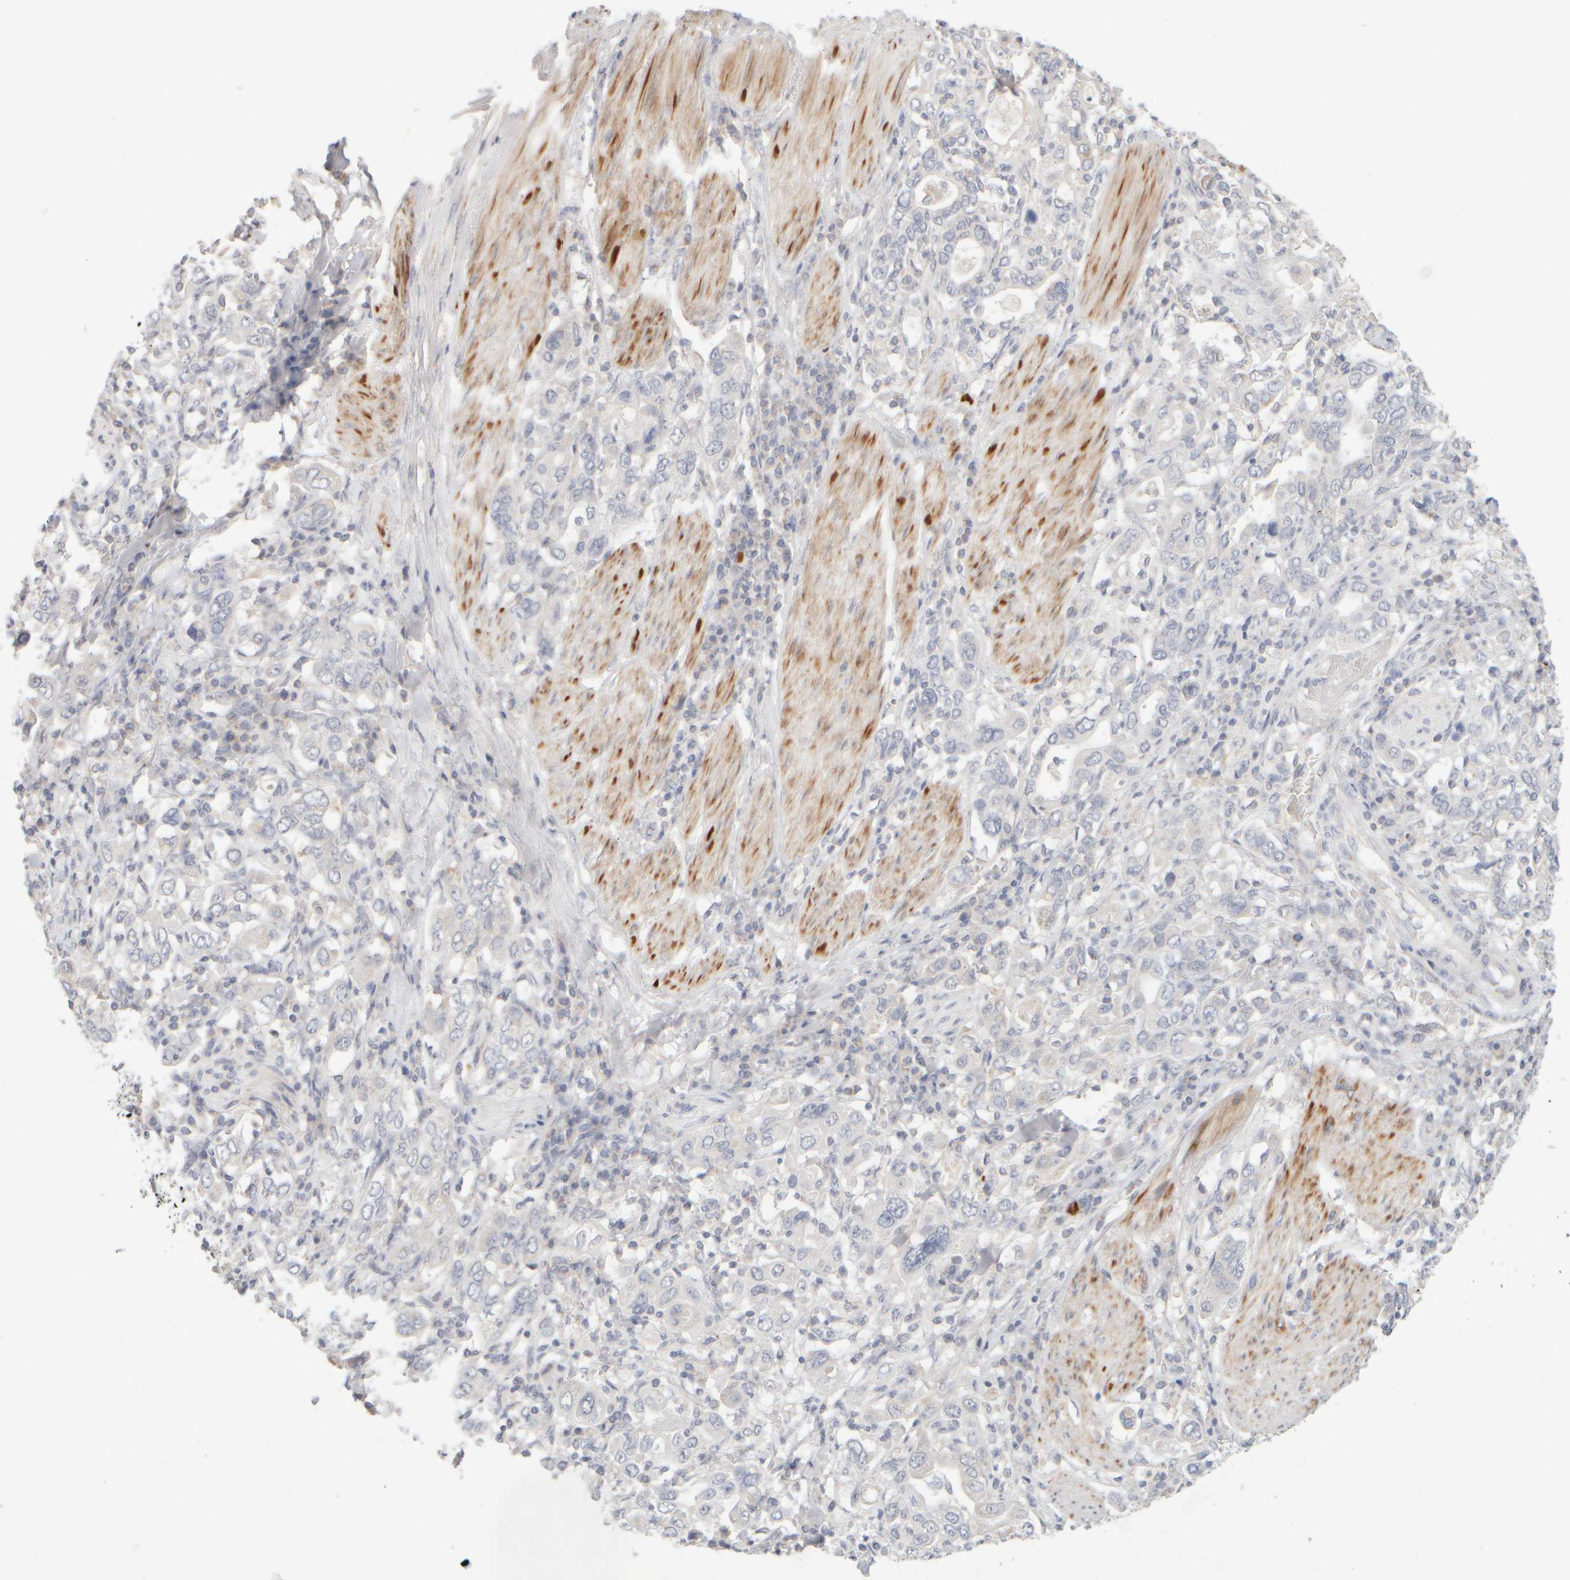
{"staining": {"intensity": "negative", "quantity": "none", "location": "none"}, "tissue": "stomach cancer", "cell_type": "Tumor cells", "image_type": "cancer", "snomed": [{"axis": "morphology", "description": "Adenocarcinoma, NOS"}, {"axis": "topography", "description": "Stomach, upper"}], "caption": "There is no significant staining in tumor cells of stomach adenocarcinoma.", "gene": "ZNF112", "patient": {"sex": "male", "age": 62}}